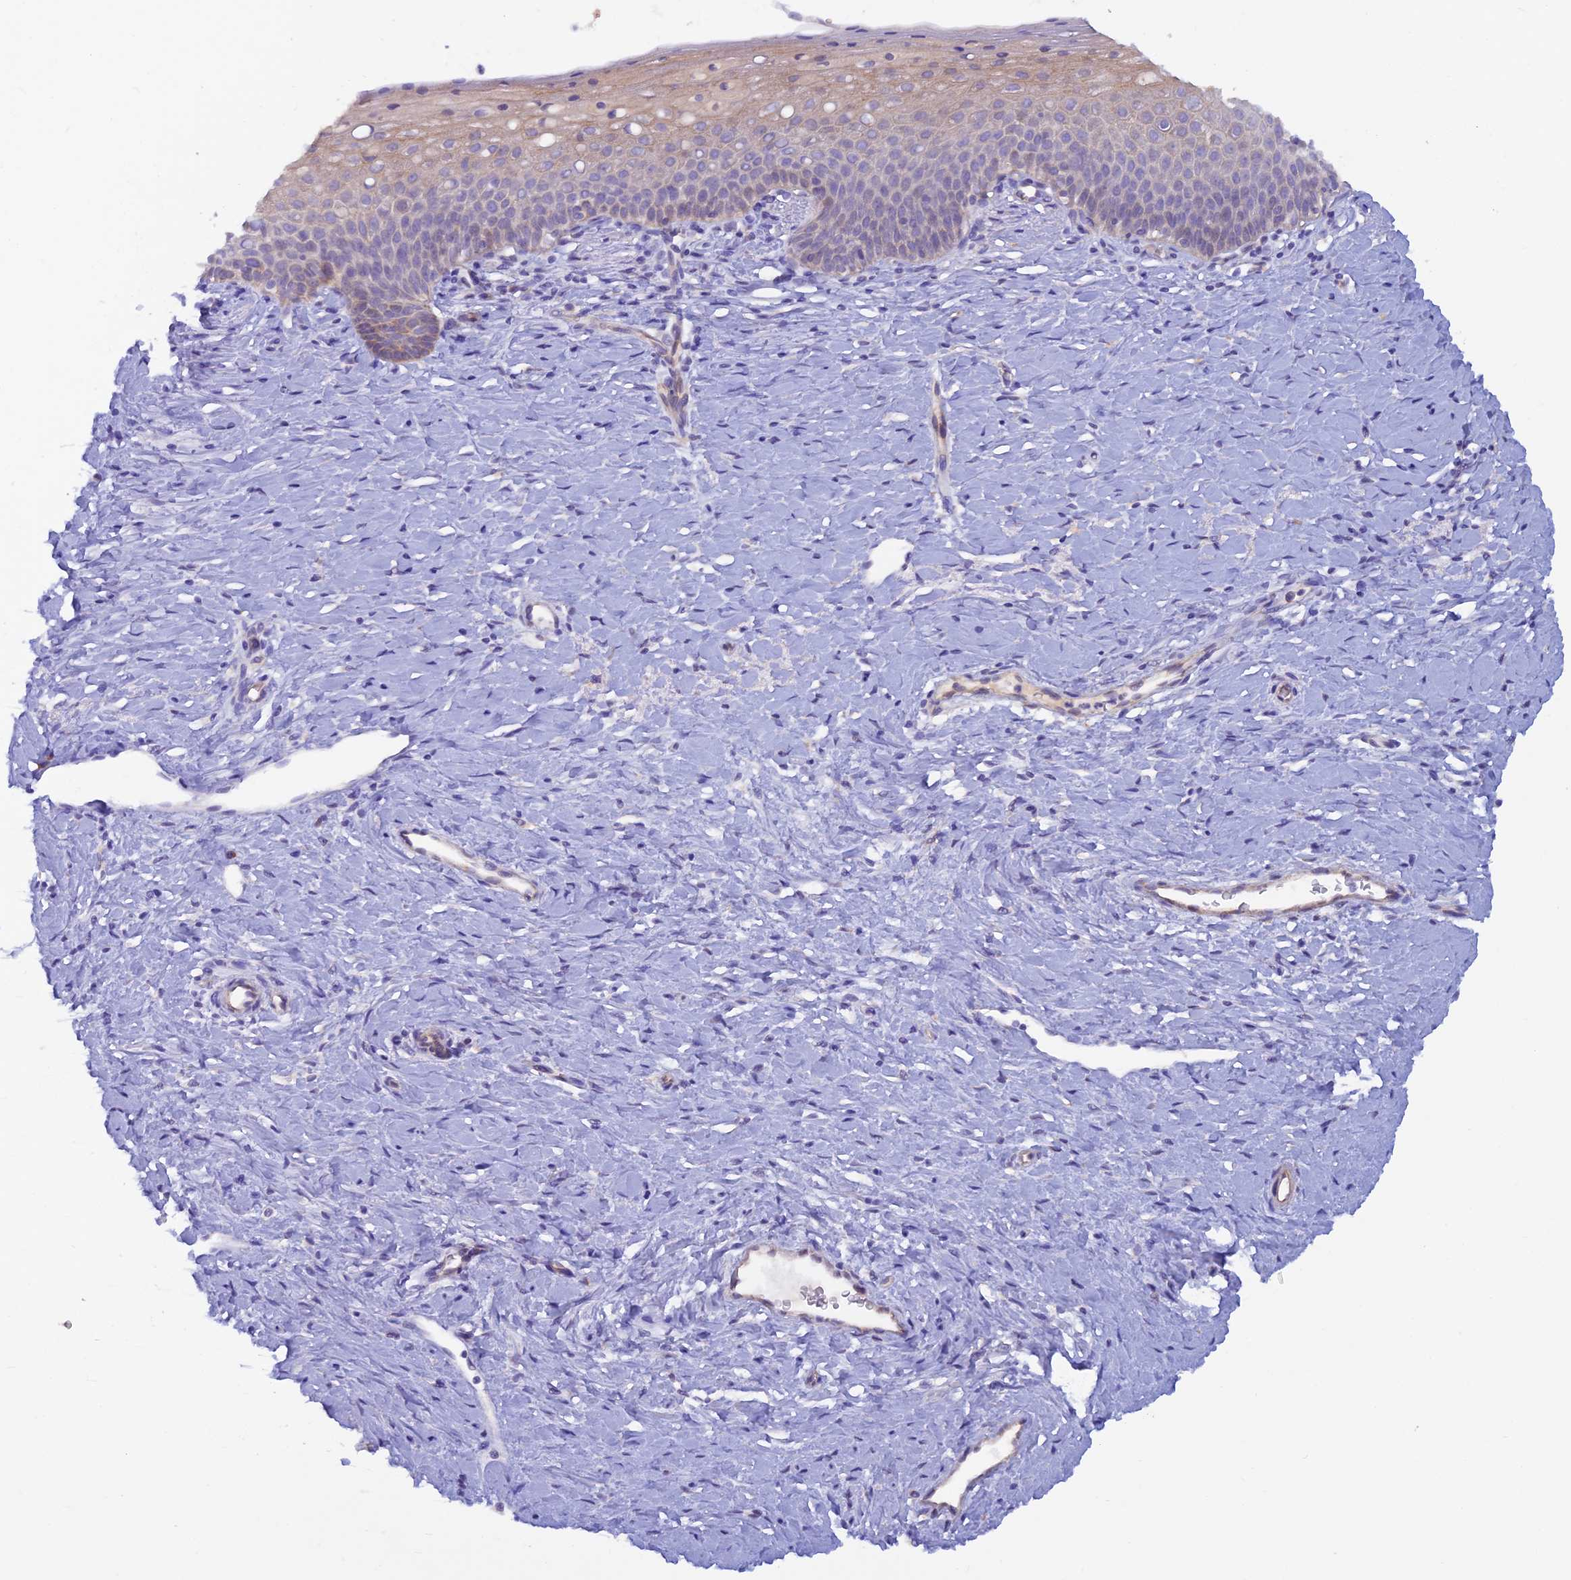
{"staining": {"intensity": "moderate", "quantity": ">75%", "location": "cytoplasmic/membranous"}, "tissue": "cervix", "cell_type": "Glandular cells", "image_type": "normal", "snomed": [{"axis": "morphology", "description": "Normal tissue, NOS"}, {"axis": "topography", "description": "Cervix"}], "caption": "This histopathology image exhibits unremarkable cervix stained with immunohistochemistry (IHC) to label a protein in brown. The cytoplasmic/membranous of glandular cells show moderate positivity for the protein. Nuclei are counter-stained blue.", "gene": "GMCL1", "patient": {"sex": "female", "age": 36}}